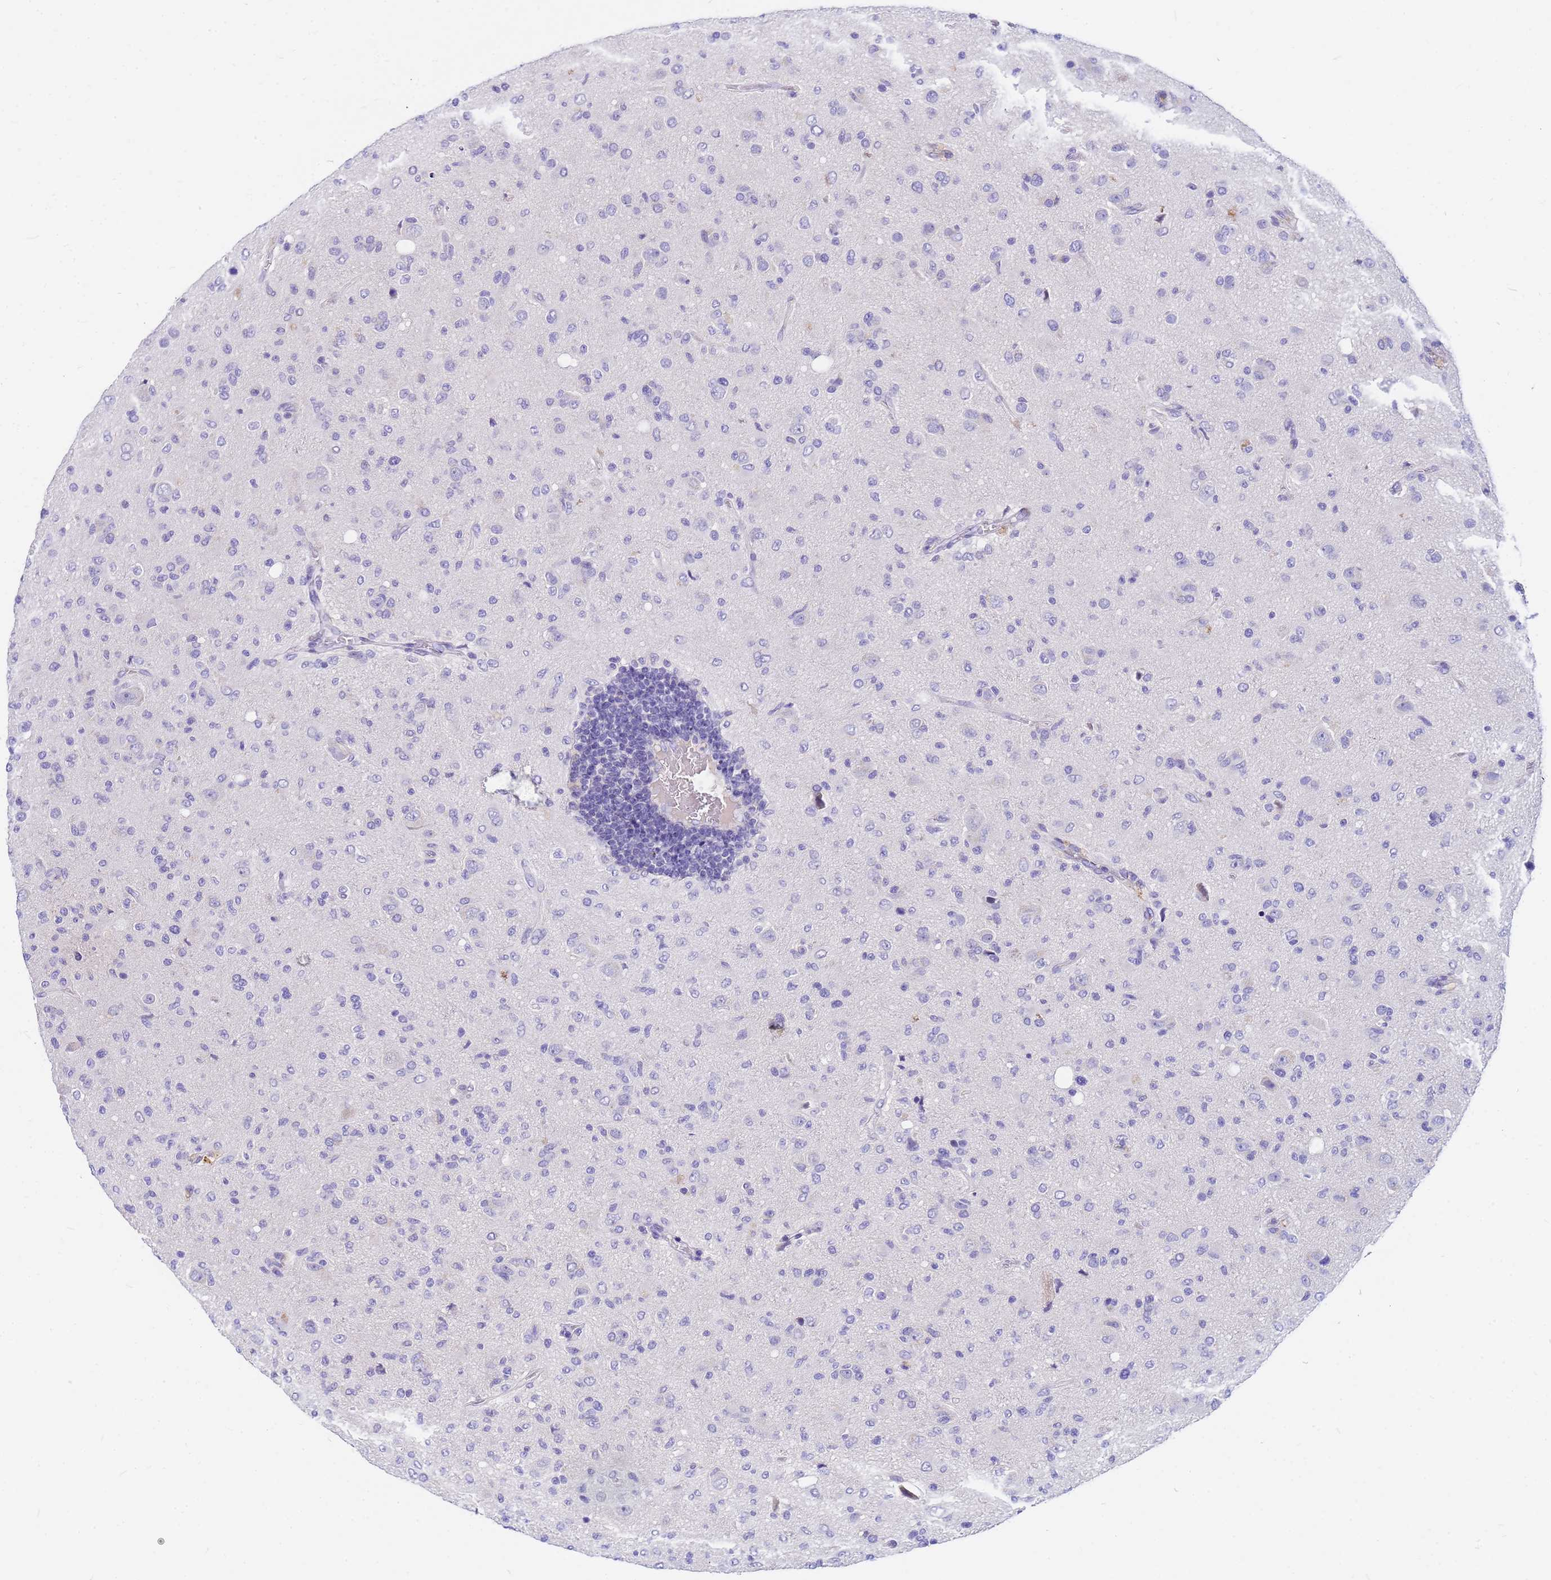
{"staining": {"intensity": "negative", "quantity": "none", "location": "none"}, "tissue": "glioma", "cell_type": "Tumor cells", "image_type": "cancer", "snomed": [{"axis": "morphology", "description": "Glioma, malignant, High grade"}, {"axis": "topography", "description": "Brain"}], "caption": "Immunohistochemical staining of human high-grade glioma (malignant) shows no significant positivity in tumor cells. (DAB immunohistochemistry (IHC) visualized using brightfield microscopy, high magnification).", "gene": "DPRX", "patient": {"sex": "female", "age": 57}}